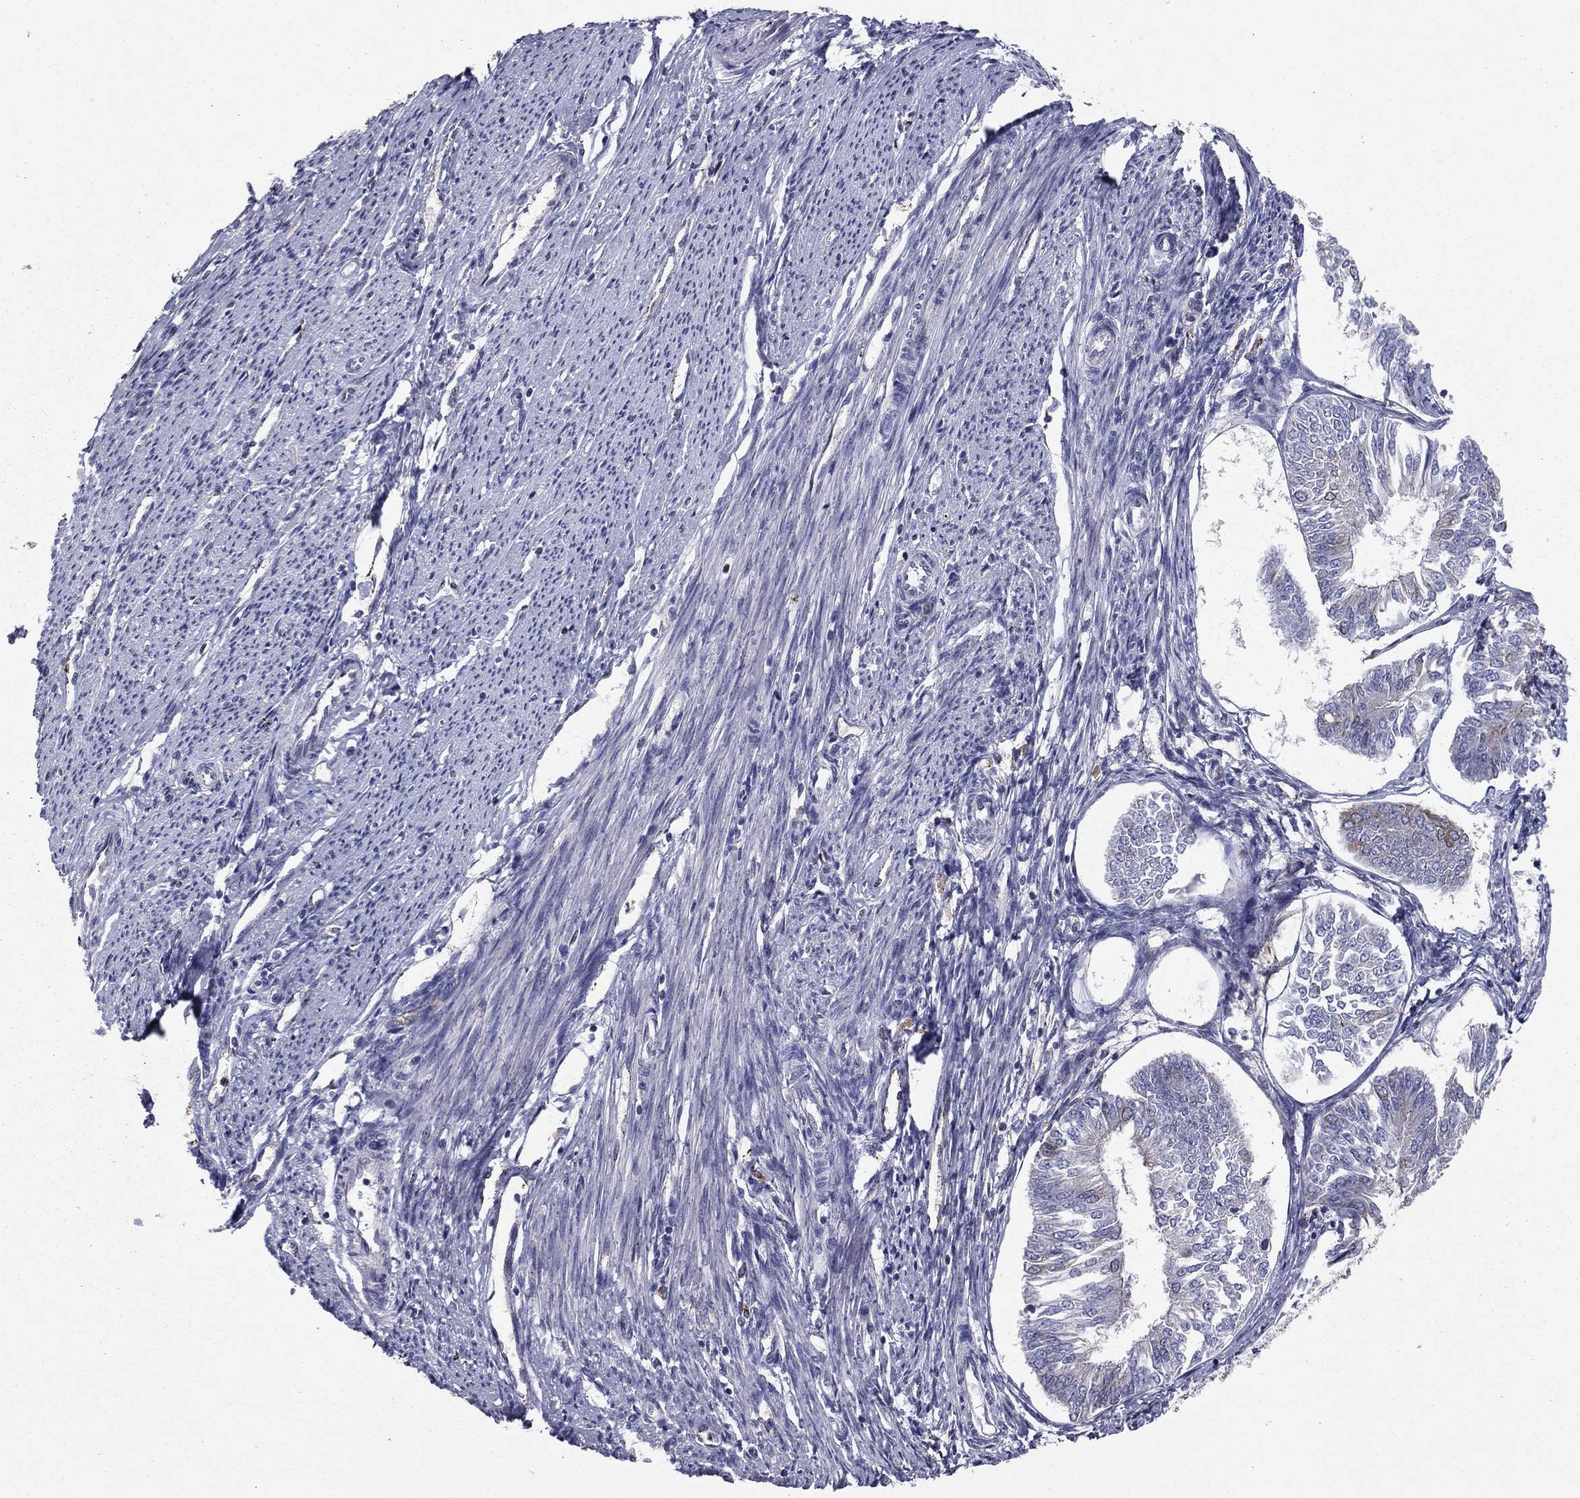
{"staining": {"intensity": "negative", "quantity": "none", "location": "none"}, "tissue": "endometrial cancer", "cell_type": "Tumor cells", "image_type": "cancer", "snomed": [{"axis": "morphology", "description": "Adenocarcinoma, NOS"}, {"axis": "topography", "description": "Endometrium"}], "caption": "The IHC histopathology image has no significant expression in tumor cells of endometrial cancer (adenocarcinoma) tissue.", "gene": "YIF1A", "patient": {"sex": "female", "age": 58}}